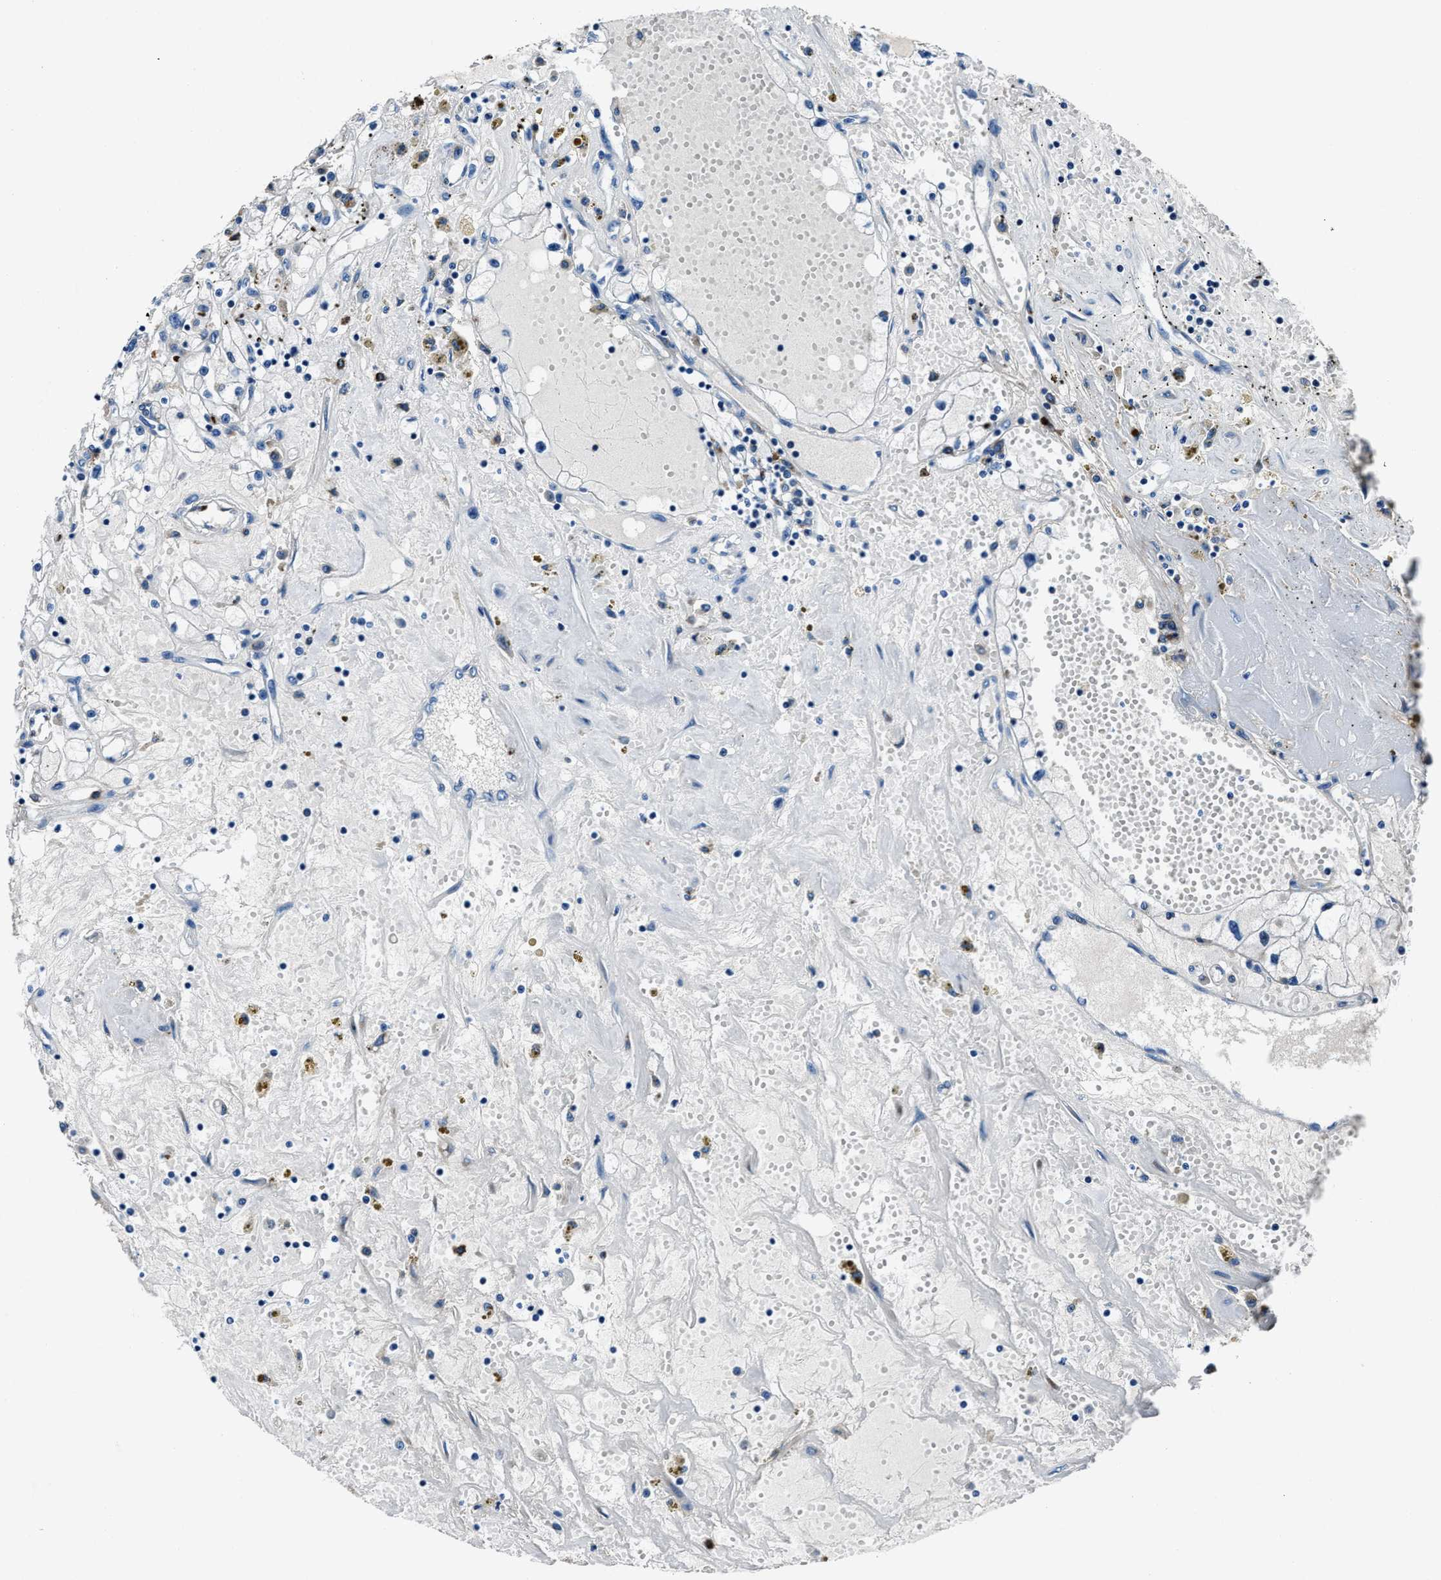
{"staining": {"intensity": "negative", "quantity": "none", "location": "none"}, "tissue": "renal cancer", "cell_type": "Tumor cells", "image_type": "cancer", "snomed": [{"axis": "morphology", "description": "Adenocarcinoma, NOS"}, {"axis": "topography", "description": "Kidney"}], "caption": "A micrograph of human renal cancer is negative for staining in tumor cells.", "gene": "FGL2", "patient": {"sex": "male", "age": 56}}